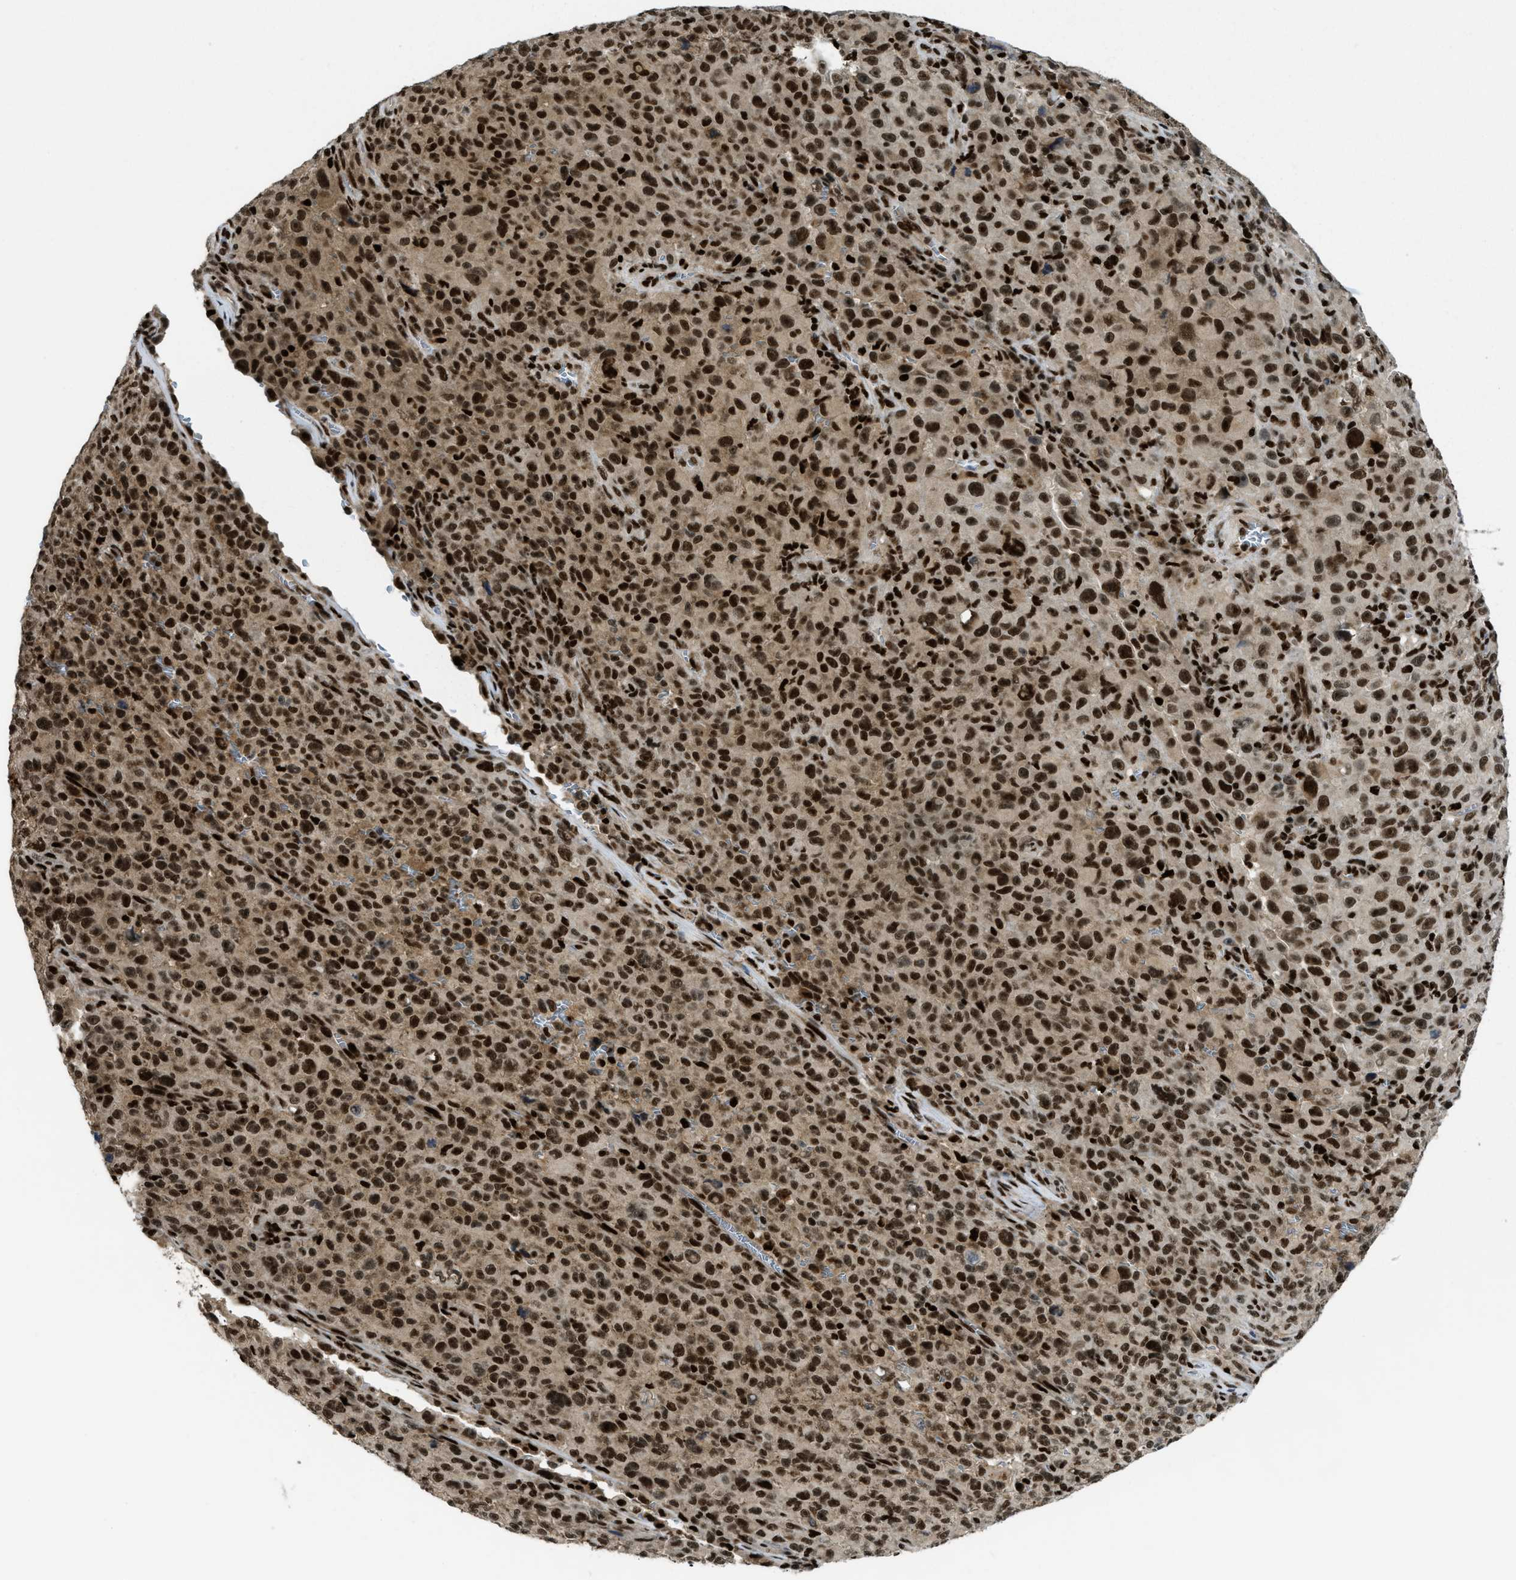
{"staining": {"intensity": "strong", "quantity": ">75%", "location": "nuclear"}, "tissue": "melanoma", "cell_type": "Tumor cells", "image_type": "cancer", "snomed": [{"axis": "morphology", "description": "Malignant melanoma, NOS"}, {"axis": "topography", "description": "Skin"}], "caption": "Immunohistochemical staining of malignant melanoma demonstrates high levels of strong nuclear protein staining in about >75% of tumor cells.", "gene": "RFX5", "patient": {"sex": "female", "age": 82}}